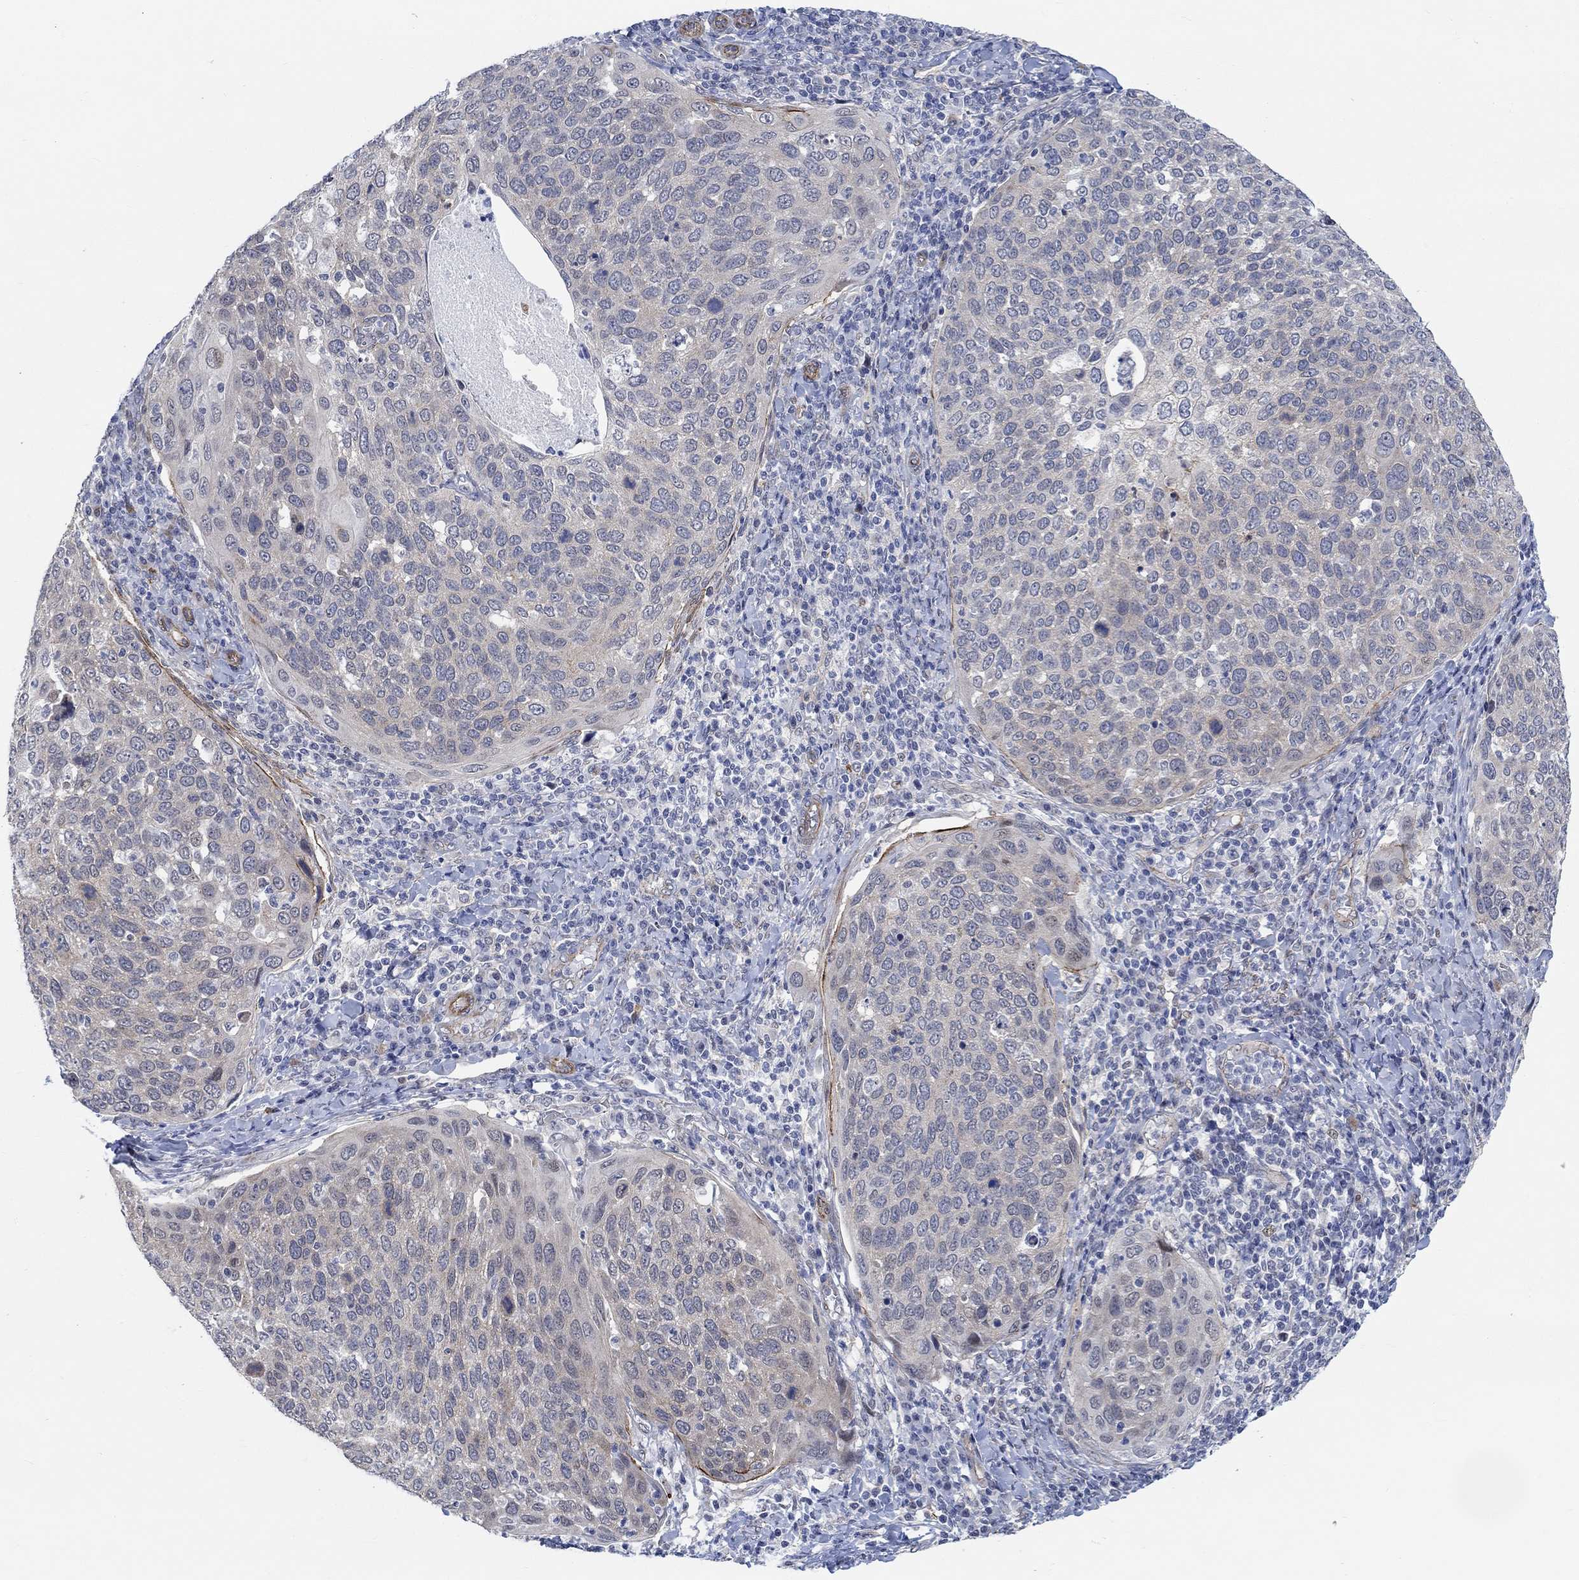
{"staining": {"intensity": "strong", "quantity": "<25%", "location": "cytoplasmic/membranous"}, "tissue": "cervical cancer", "cell_type": "Tumor cells", "image_type": "cancer", "snomed": [{"axis": "morphology", "description": "Squamous cell carcinoma, NOS"}, {"axis": "topography", "description": "Cervix"}], "caption": "The immunohistochemical stain shows strong cytoplasmic/membranous staining in tumor cells of cervical squamous cell carcinoma tissue.", "gene": "KCNH8", "patient": {"sex": "female", "age": 54}}